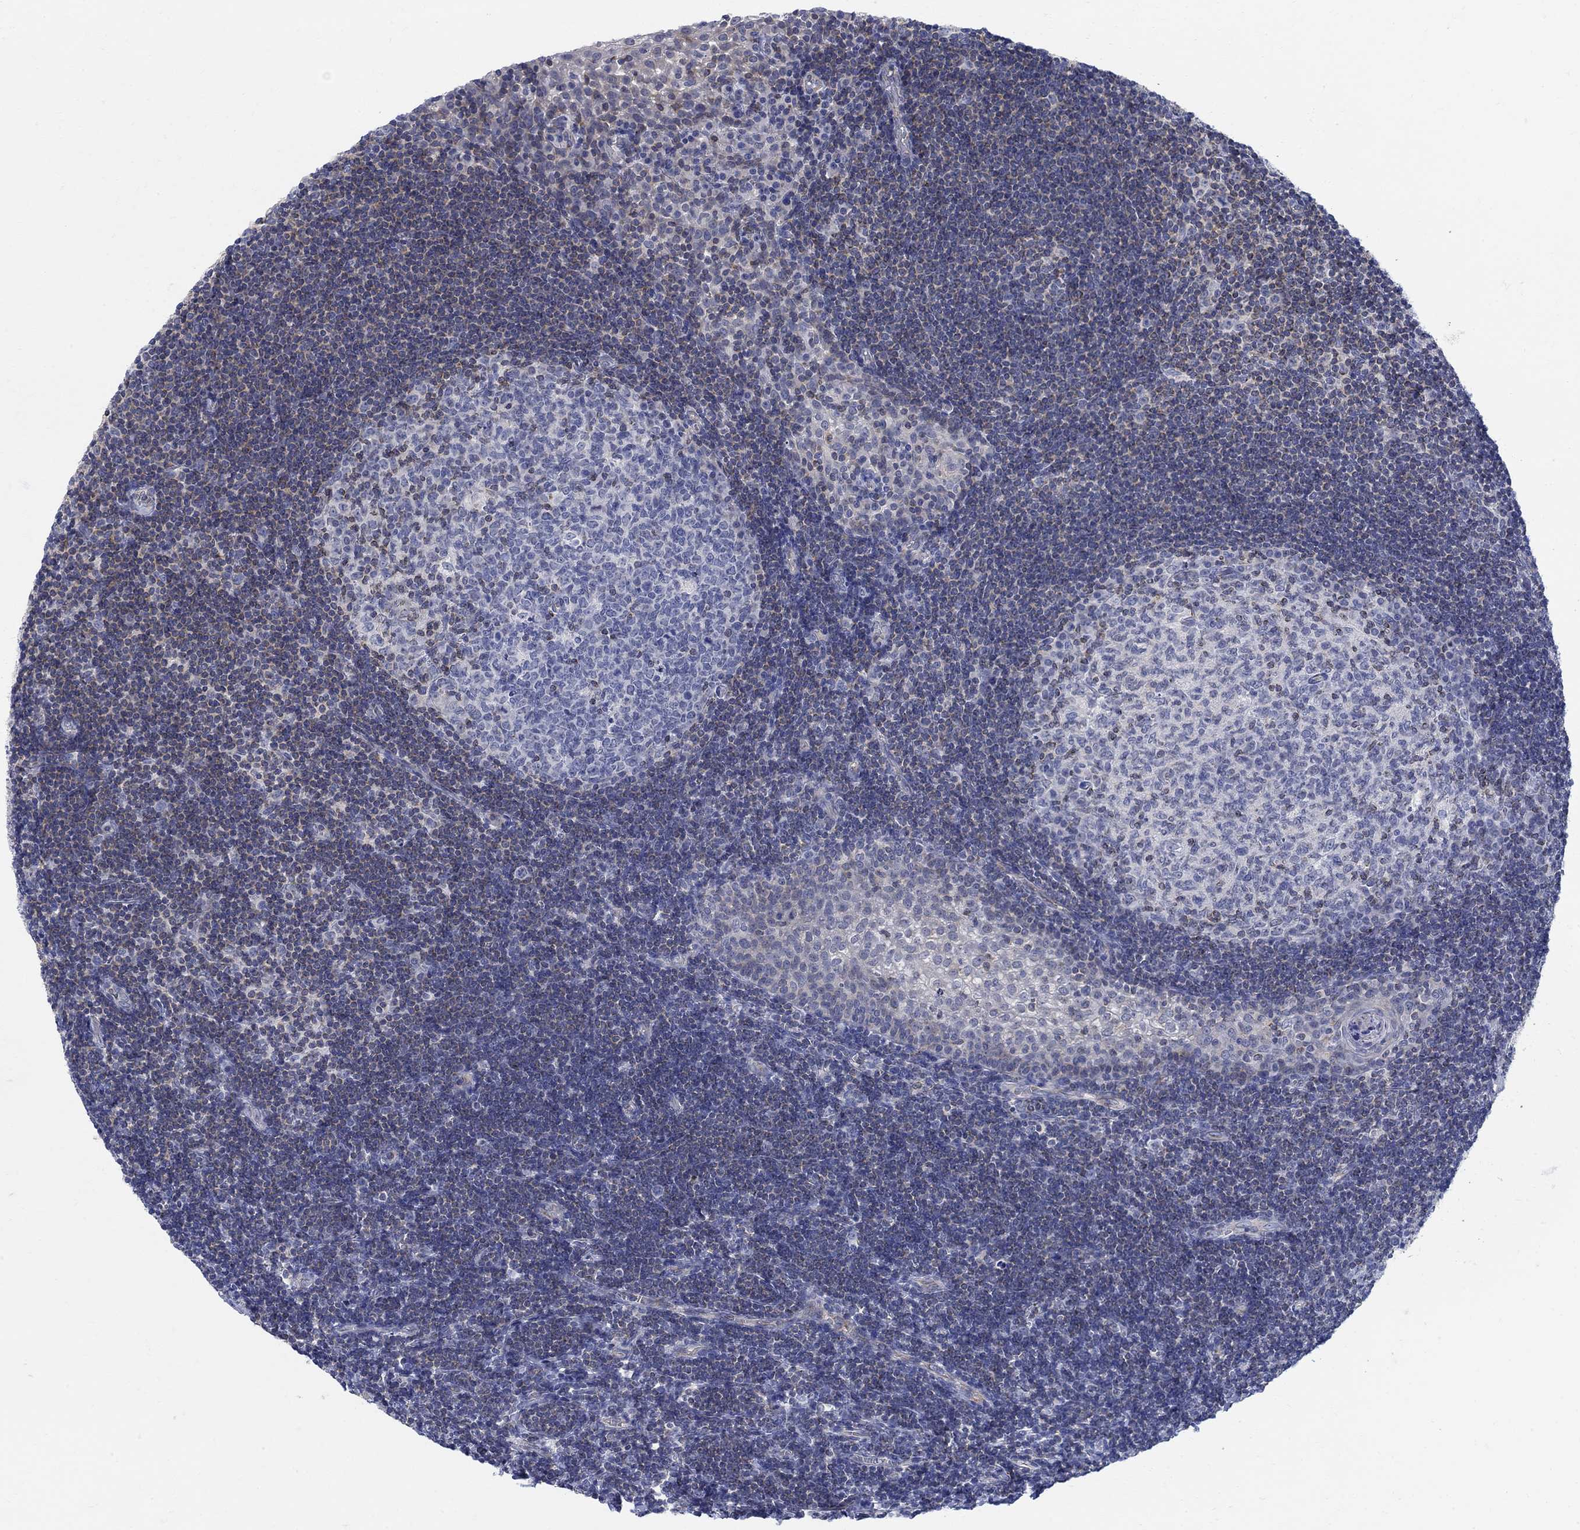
{"staining": {"intensity": "negative", "quantity": "none", "location": "none"}, "tissue": "tonsil", "cell_type": "Germinal center cells", "image_type": "normal", "snomed": [{"axis": "morphology", "description": "Normal tissue, NOS"}, {"axis": "topography", "description": "Tonsil"}], "caption": "A histopathology image of human tonsil is negative for staining in germinal center cells. The staining was performed using DAB (3,3'-diaminobenzidine) to visualize the protein expression in brown, while the nuclei were stained in blue with hematoxylin (Magnification: 20x).", "gene": "PHF21B", "patient": {"sex": "female", "age": 13}}